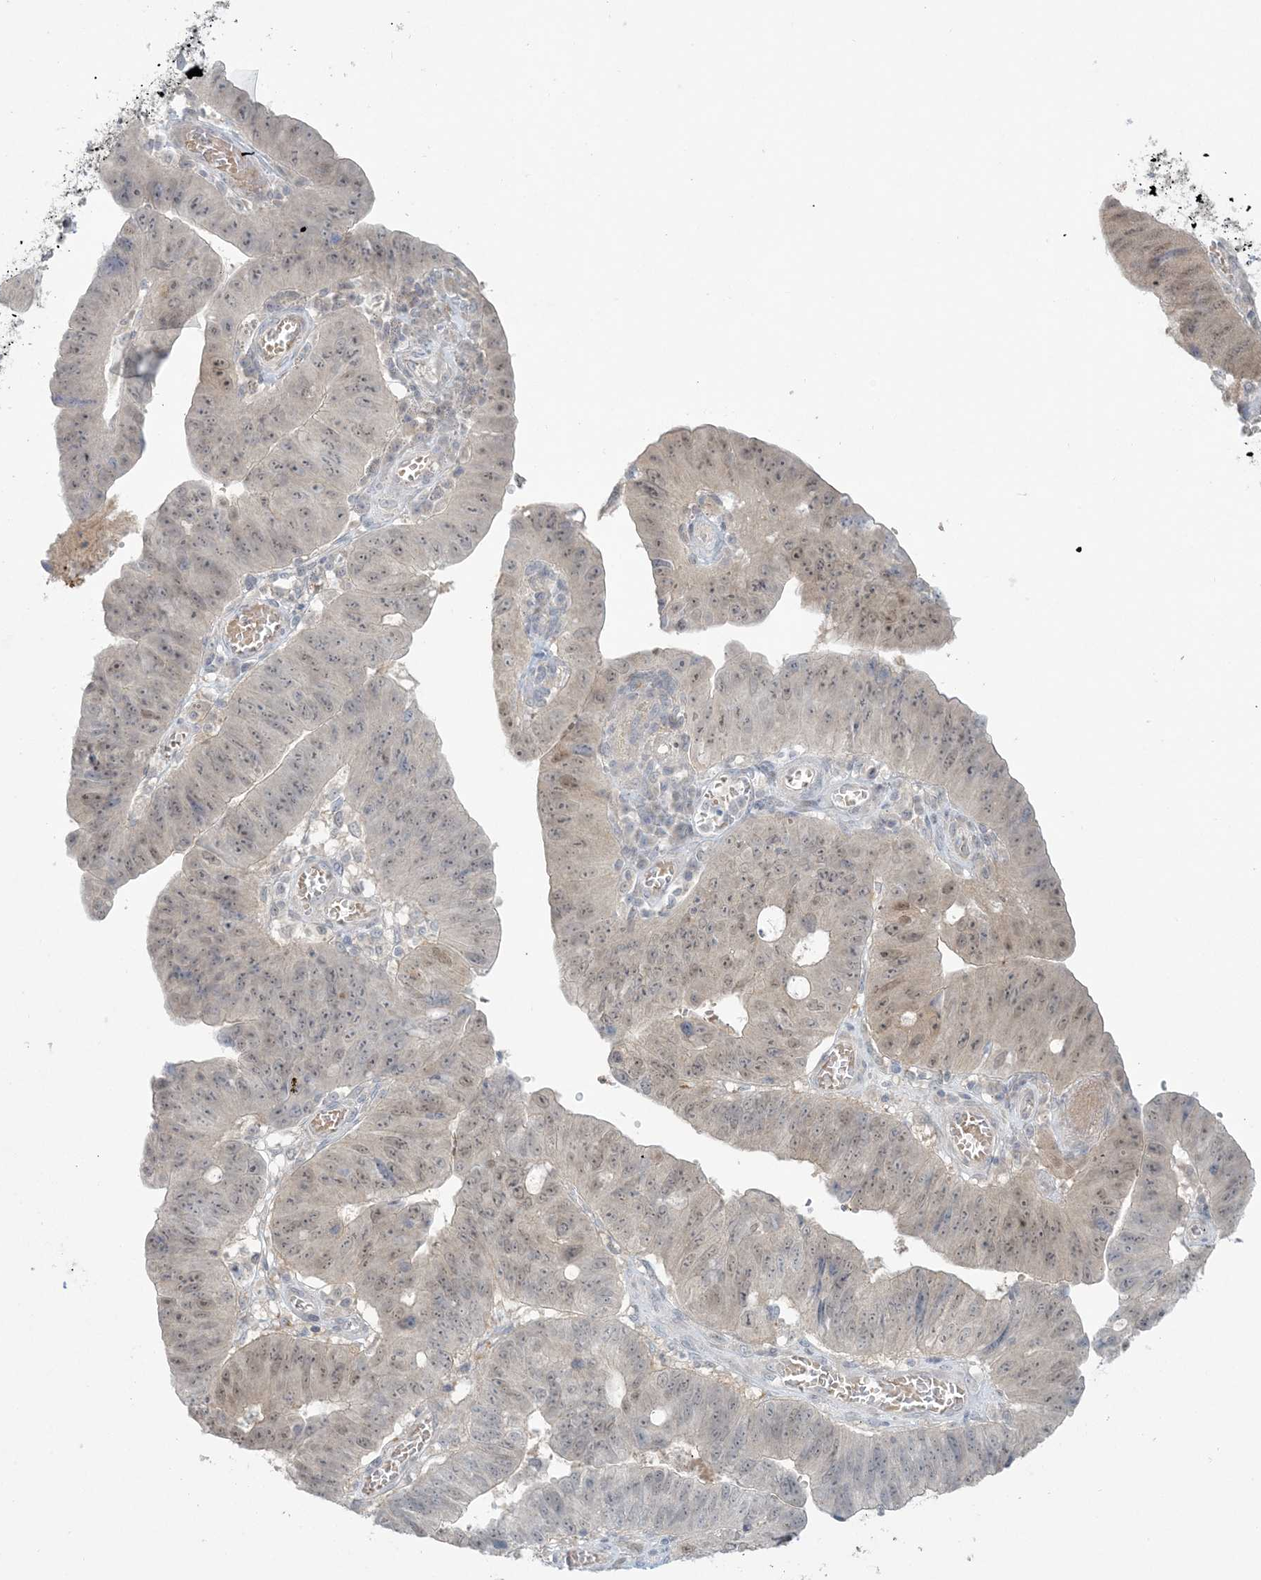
{"staining": {"intensity": "weak", "quantity": "25%-75%", "location": "cytoplasmic/membranous,nuclear"}, "tissue": "stomach cancer", "cell_type": "Tumor cells", "image_type": "cancer", "snomed": [{"axis": "morphology", "description": "Adenocarcinoma, NOS"}, {"axis": "topography", "description": "Stomach"}], "caption": "IHC of human adenocarcinoma (stomach) exhibits low levels of weak cytoplasmic/membranous and nuclear positivity in about 25%-75% of tumor cells.", "gene": "NRBP2", "patient": {"sex": "male", "age": 59}}